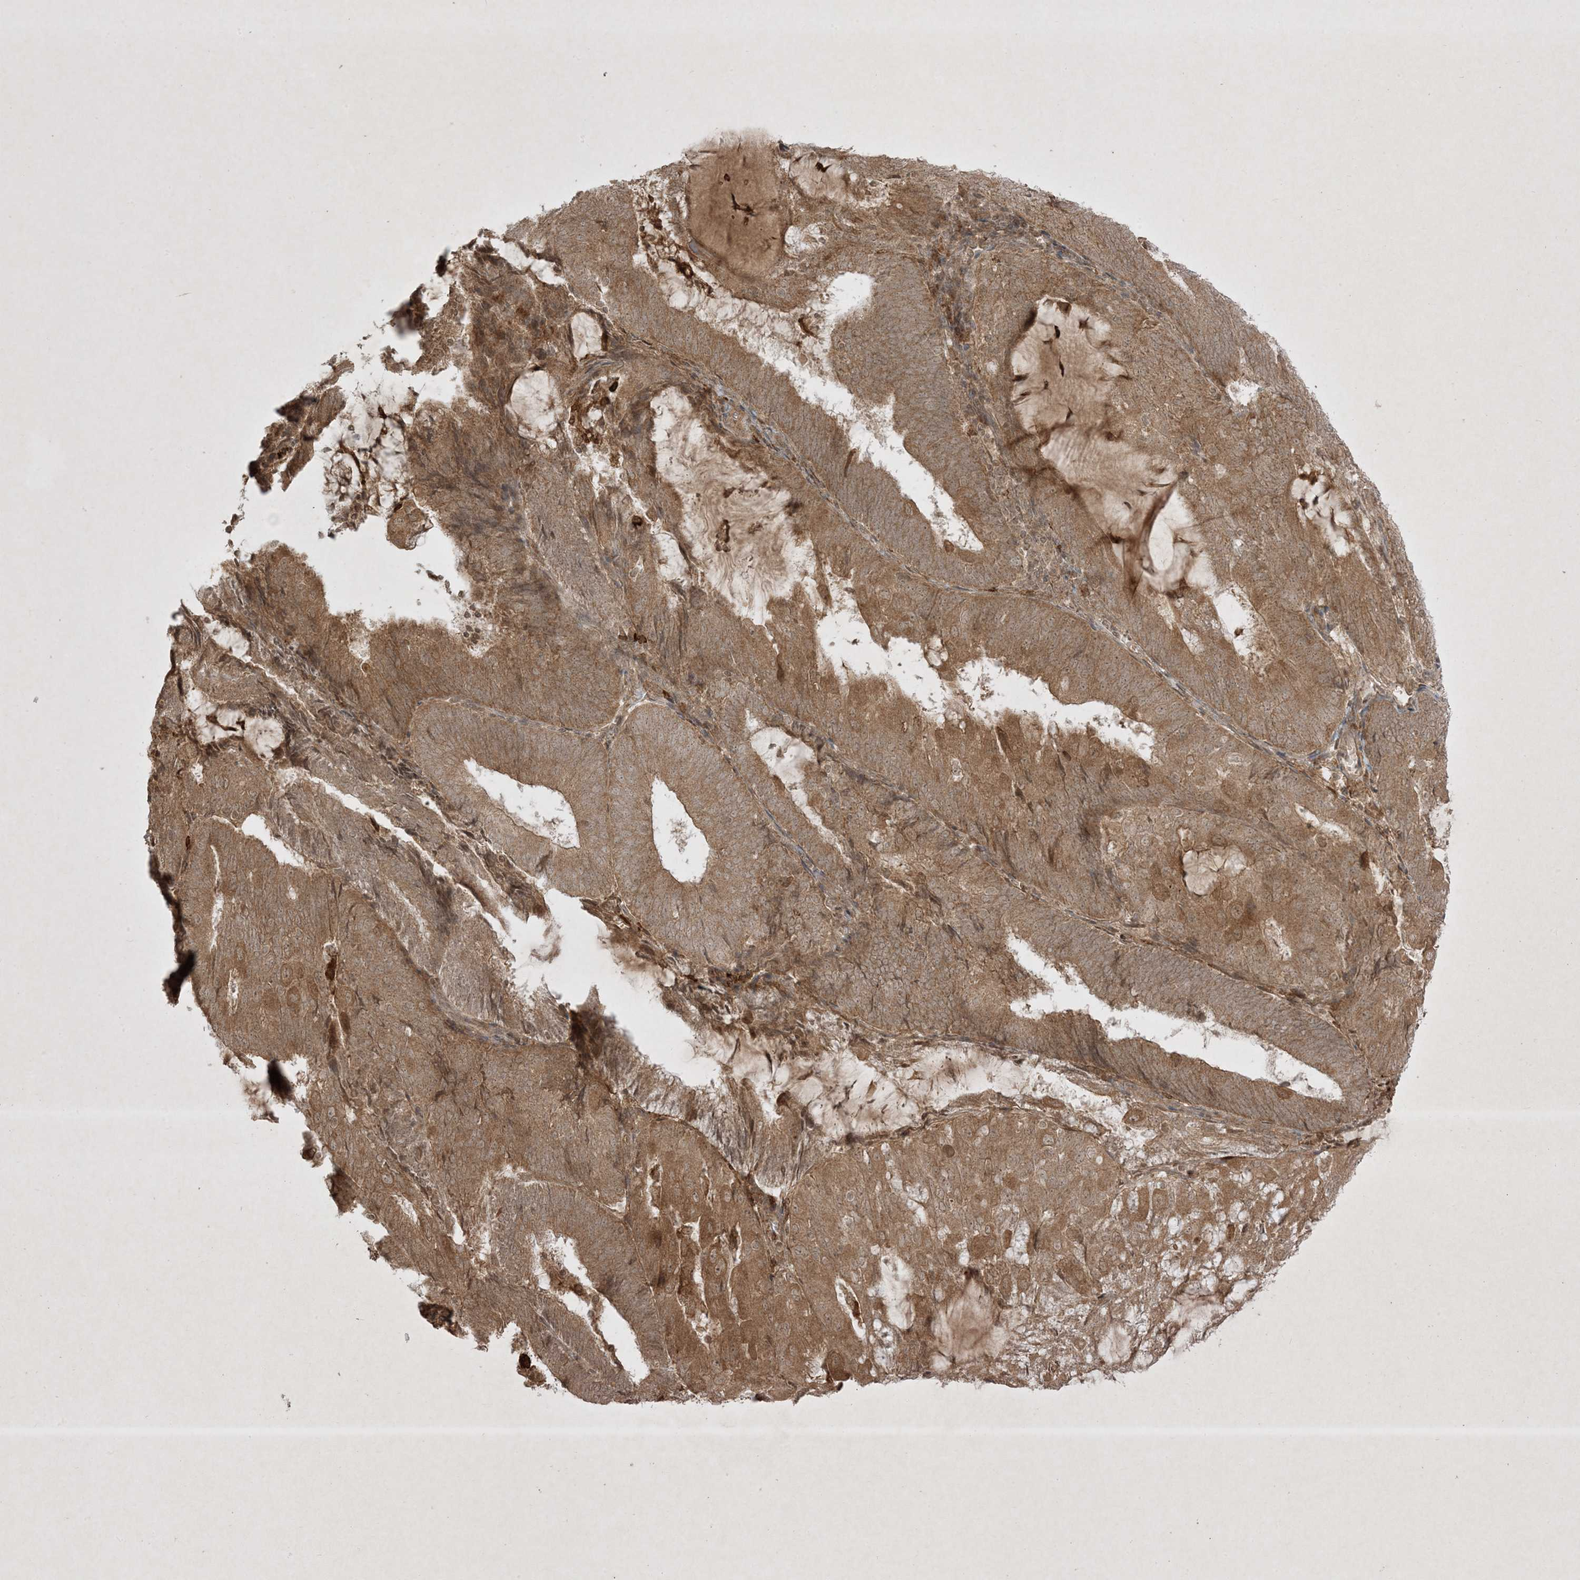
{"staining": {"intensity": "moderate", "quantity": "25%-75%", "location": "cytoplasmic/membranous"}, "tissue": "endometrial cancer", "cell_type": "Tumor cells", "image_type": "cancer", "snomed": [{"axis": "morphology", "description": "Adenocarcinoma, NOS"}, {"axis": "topography", "description": "Endometrium"}], "caption": "Adenocarcinoma (endometrial) stained with a protein marker displays moderate staining in tumor cells.", "gene": "PTK6", "patient": {"sex": "female", "age": 81}}